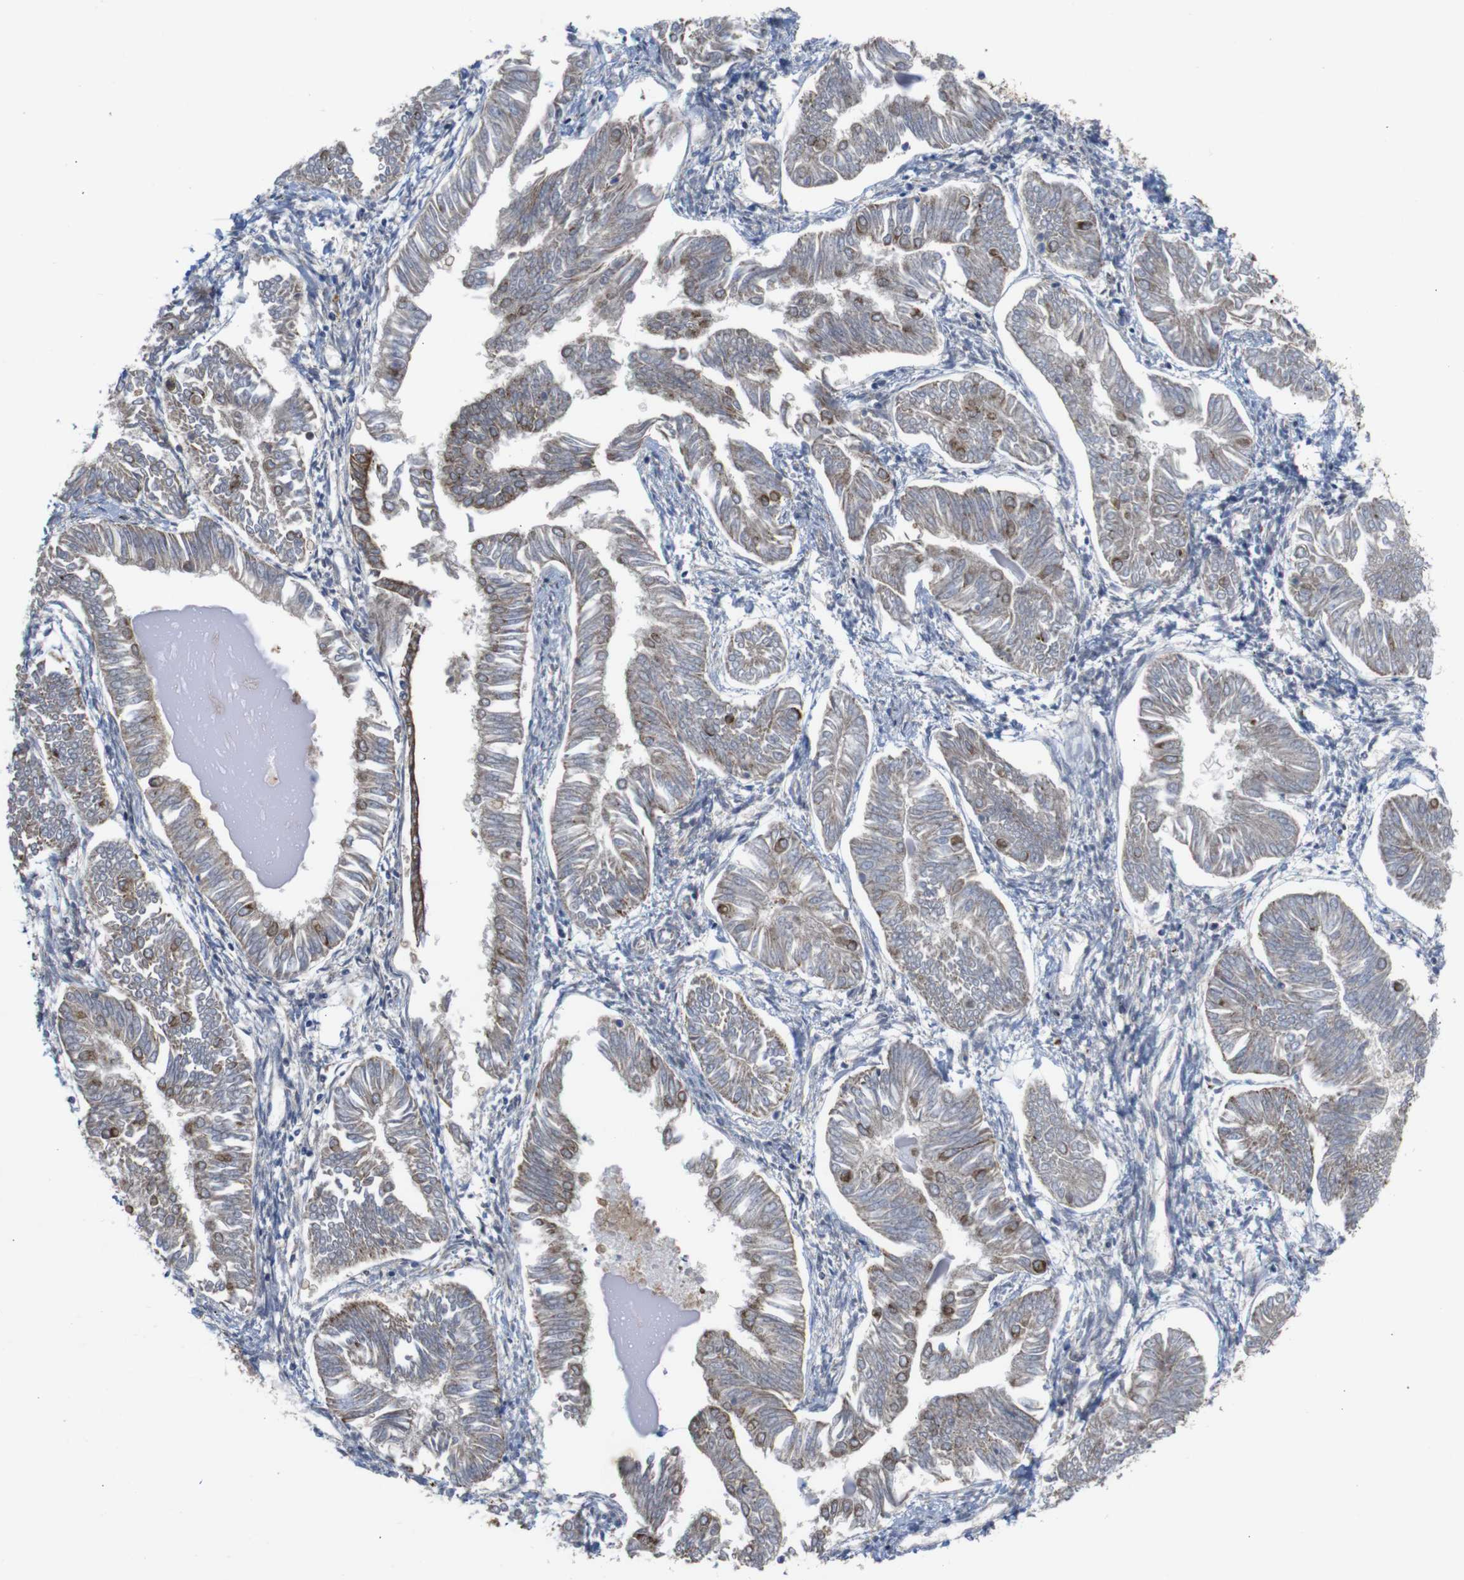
{"staining": {"intensity": "weak", "quantity": ">75%", "location": "cytoplasmic/membranous"}, "tissue": "endometrial cancer", "cell_type": "Tumor cells", "image_type": "cancer", "snomed": [{"axis": "morphology", "description": "Adenocarcinoma, NOS"}, {"axis": "topography", "description": "Endometrium"}], "caption": "Immunohistochemical staining of human endometrial adenocarcinoma reveals low levels of weak cytoplasmic/membranous protein positivity in about >75% of tumor cells.", "gene": "ATP7B", "patient": {"sex": "female", "age": 53}}